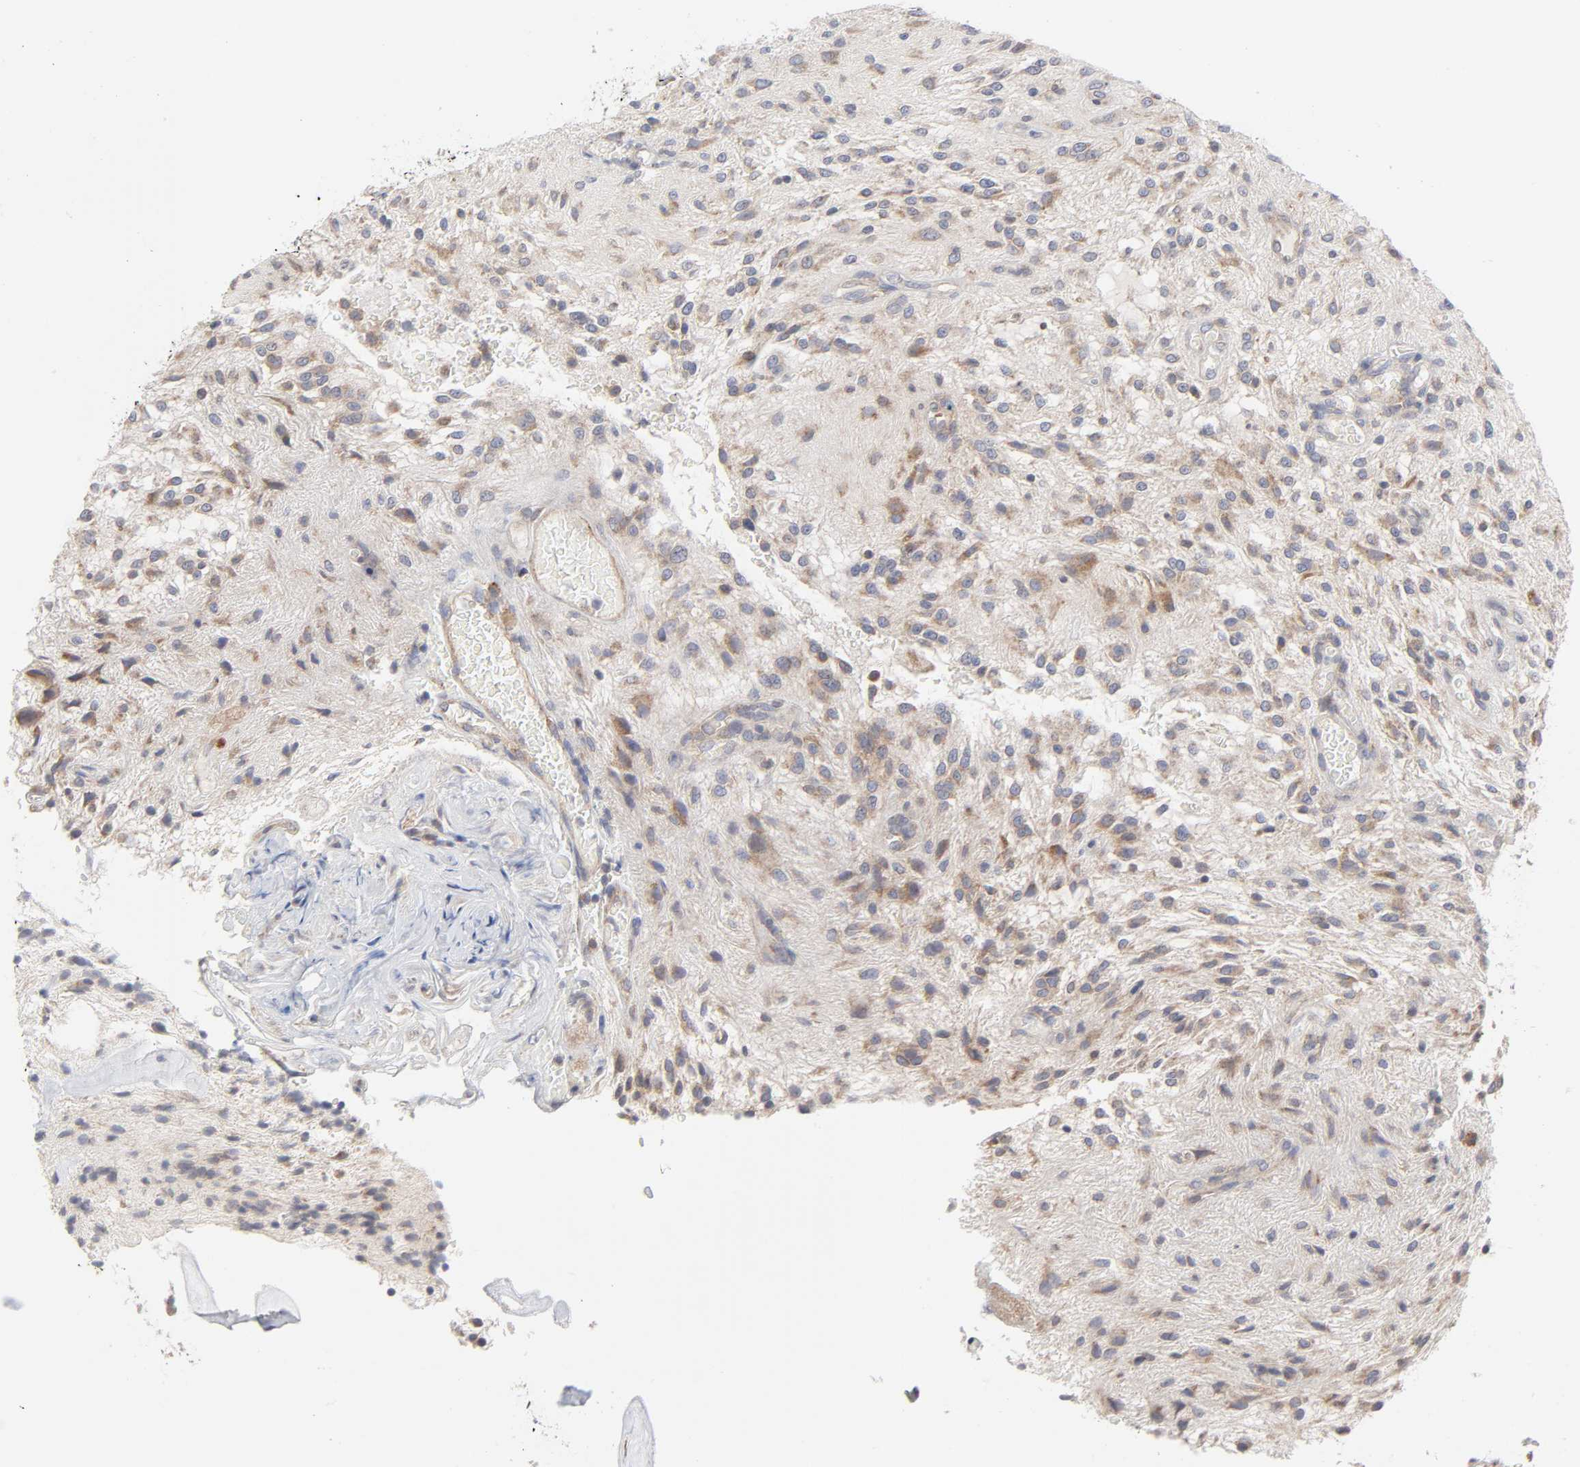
{"staining": {"intensity": "weak", "quantity": ">75%", "location": "cytoplasmic/membranous"}, "tissue": "glioma", "cell_type": "Tumor cells", "image_type": "cancer", "snomed": [{"axis": "morphology", "description": "Glioma, malignant, NOS"}, {"axis": "topography", "description": "Cerebellum"}], "caption": "Glioma (malignant) stained with immunohistochemistry demonstrates weak cytoplasmic/membranous expression in approximately >75% of tumor cells.", "gene": "IL4R", "patient": {"sex": "female", "age": 10}}